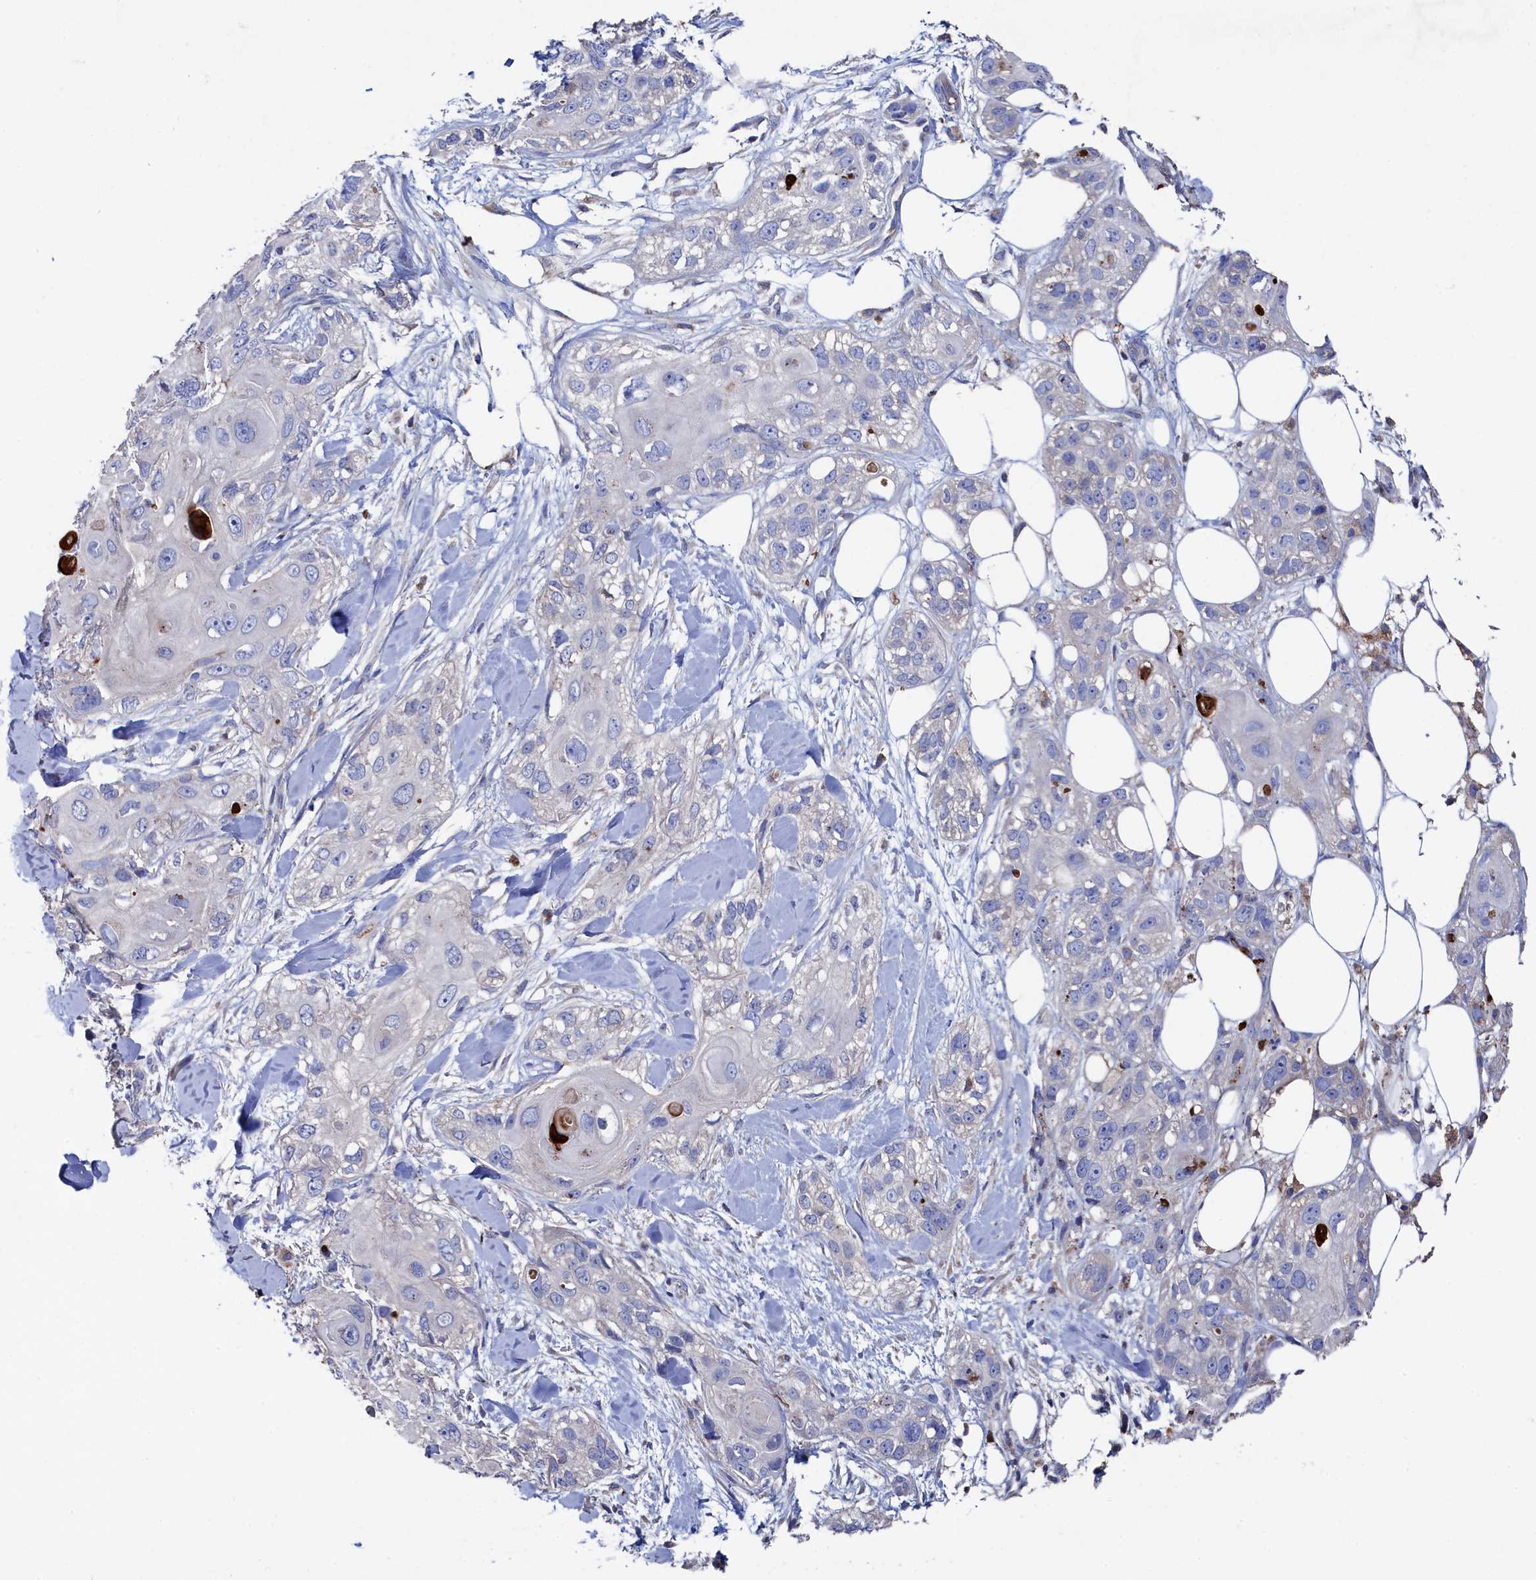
{"staining": {"intensity": "negative", "quantity": "none", "location": "none"}, "tissue": "skin cancer", "cell_type": "Tumor cells", "image_type": "cancer", "snomed": [{"axis": "morphology", "description": "Normal tissue, NOS"}, {"axis": "morphology", "description": "Squamous cell carcinoma, NOS"}, {"axis": "topography", "description": "Skin"}], "caption": "Immunohistochemical staining of squamous cell carcinoma (skin) reveals no significant expression in tumor cells.", "gene": "TK2", "patient": {"sex": "male", "age": 72}}